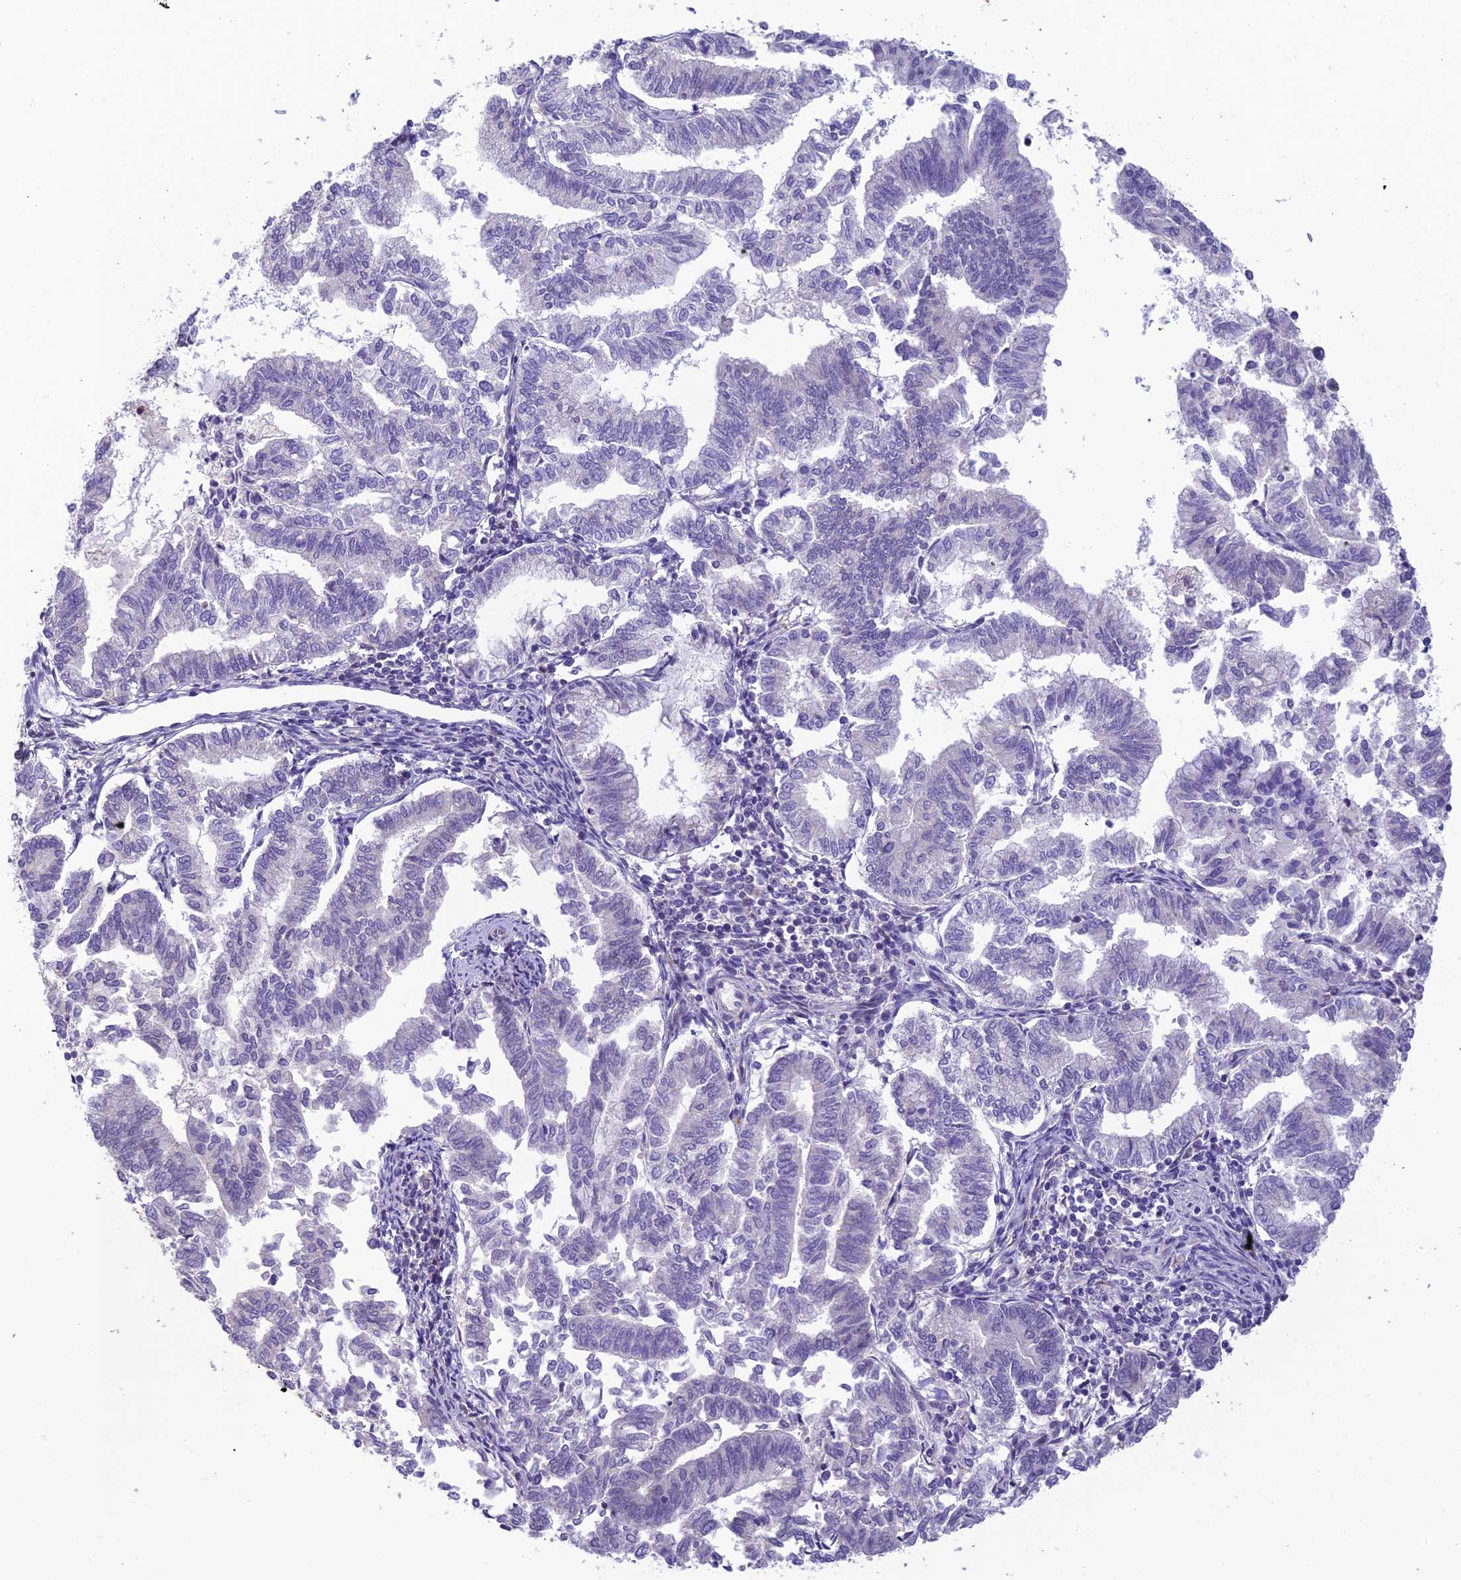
{"staining": {"intensity": "negative", "quantity": "none", "location": "none"}, "tissue": "endometrial cancer", "cell_type": "Tumor cells", "image_type": "cancer", "snomed": [{"axis": "morphology", "description": "Adenocarcinoma, NOS"}, {"axis": "topography", "description": "Endometrium"}], "caption": "Tumor cells show no significant positivity in endometrial adenocarcinoma.", "gene": "BMT2", "patient": {"sex": "female", "age": 79}}